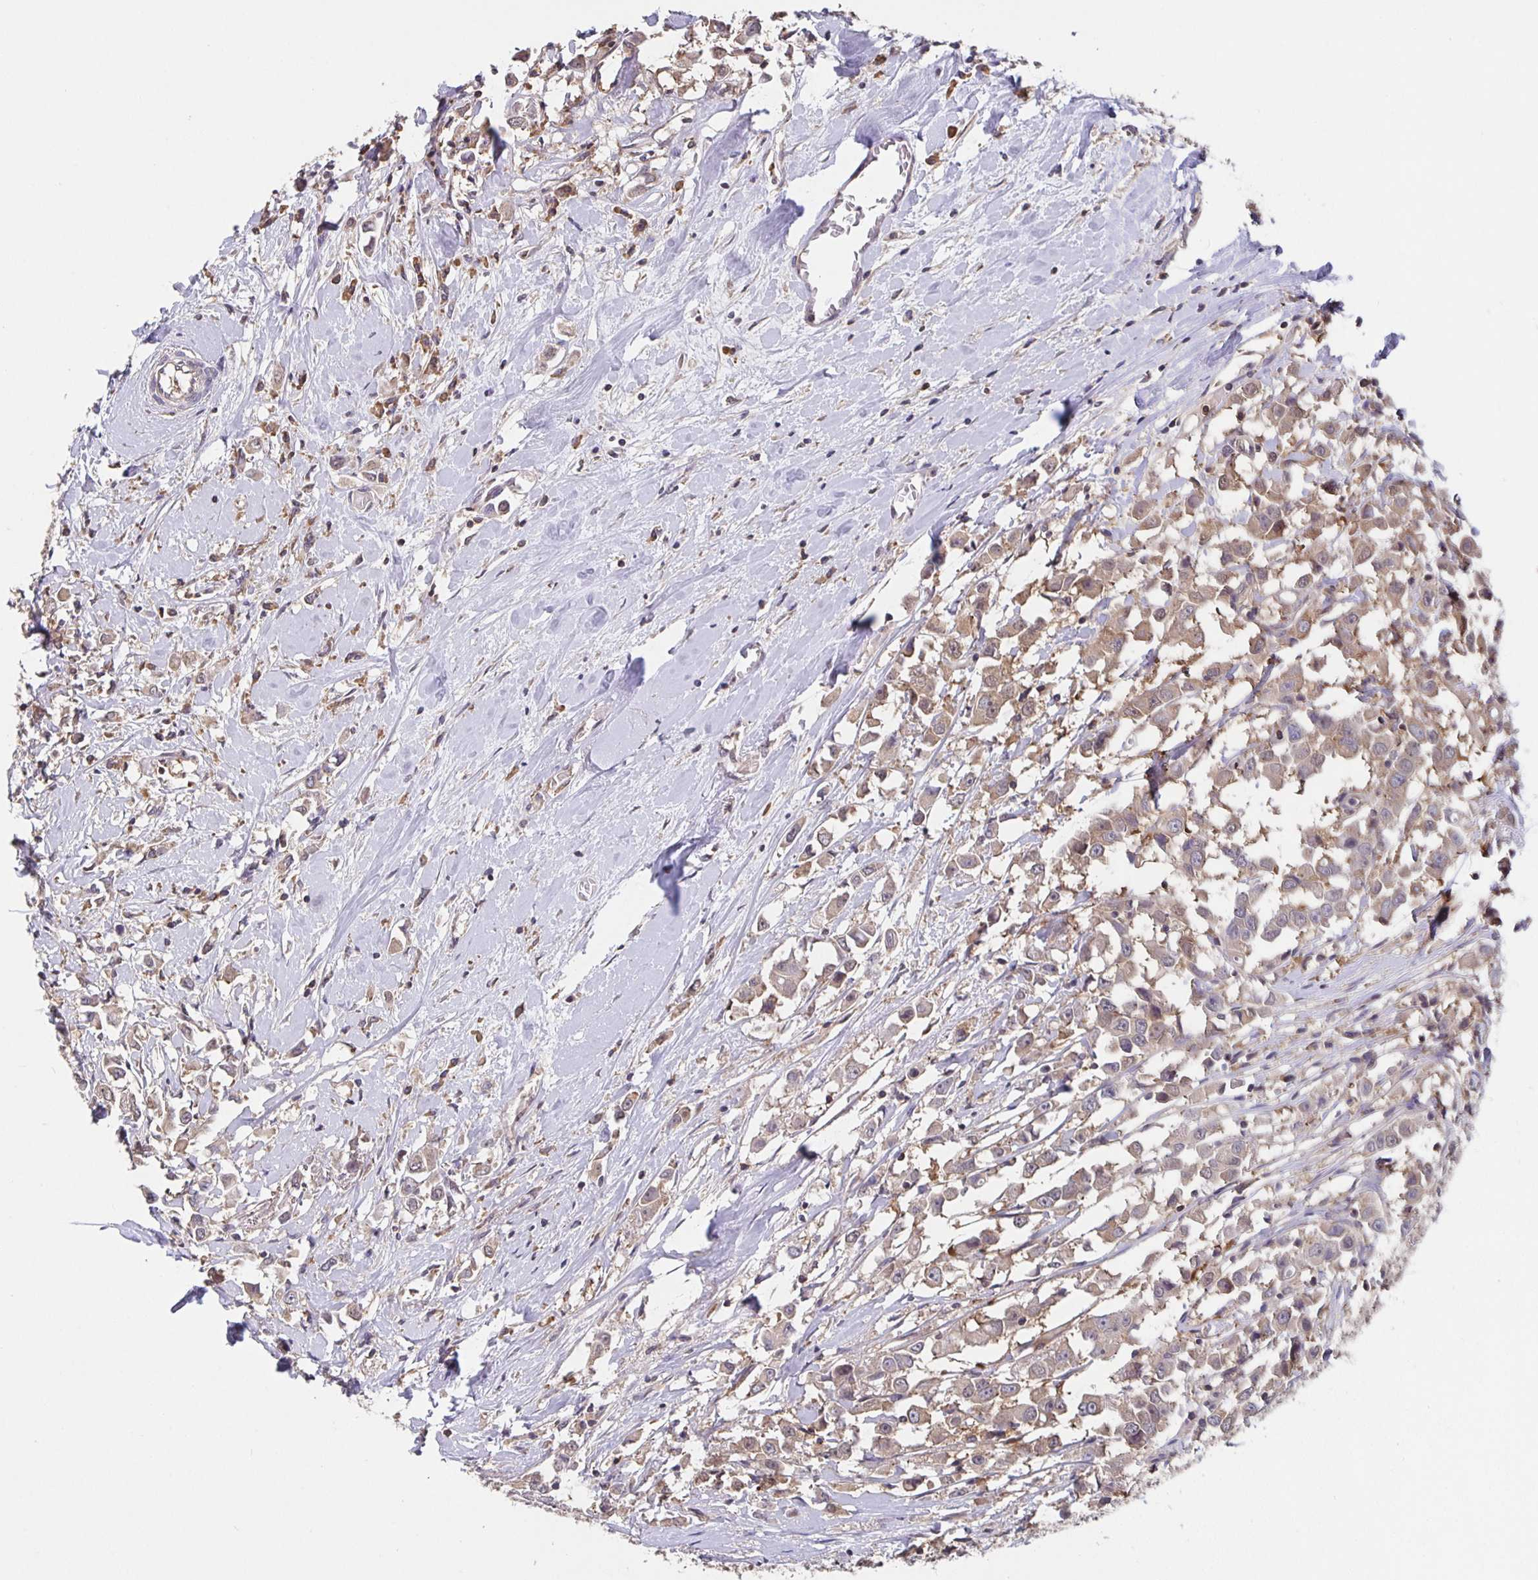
{"staining": {"intensity": "weak", "quantity": ">75%", "location": "cytoplasmic/membranous"}, "tissue": "breast cancer", "cell_type": "Tumor cells", "image_type": "cancer", "snomed": [{"axis": "morphology", "description": "Duct carcinoma"}, {"axis": "topography", "description": "Breast"}], "caption": "There is low levels of weak cytoplasmic/membranous positivity in tumor cells of breast cancer, as demonstrated by immunohistochemical staining (brown color).", "gene": "FEM1C", "patient": {"sex": "female", "age": 61}}